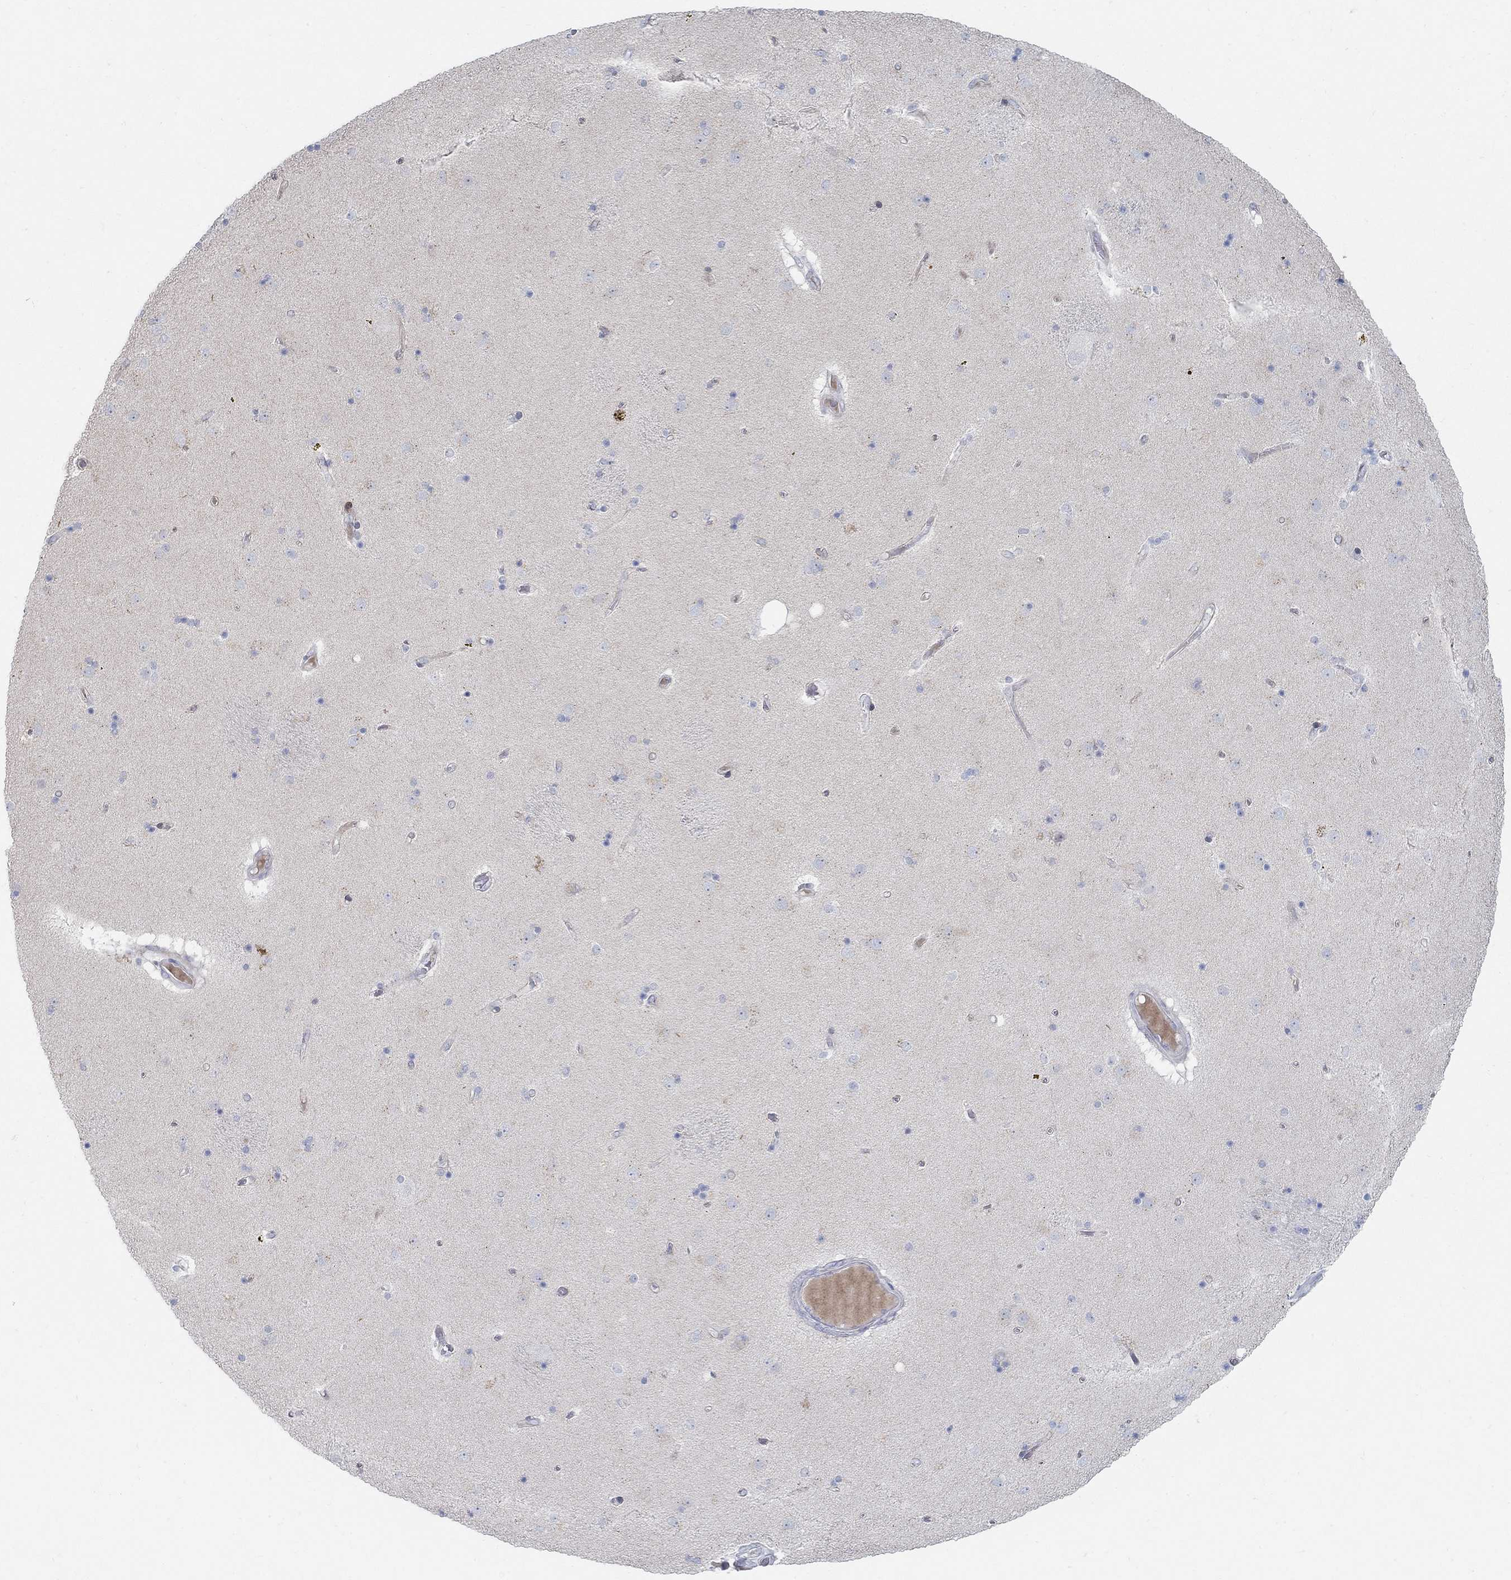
{"staining": {"intensity": "negative", "quantity": "none", "location": "none"}, "tissue": "caudate", "cell_type": "Glial cells", "image_type": "normal", "snomed": [{"axis": "morphology", "description": "Normal tissue, NOS"}, {"axis": "topography", "description": "Lateral ventricle wall"}], "caption": "Glial cells are negative for brown protein staining in normal caudate. (Brightfield microscopy of DAB (3,3'-diaminobenzidine) immunohistochemistry (IHC) at high magnification).", "gene": "ANO7", "patient": {"sex": "male", "age": 54}}